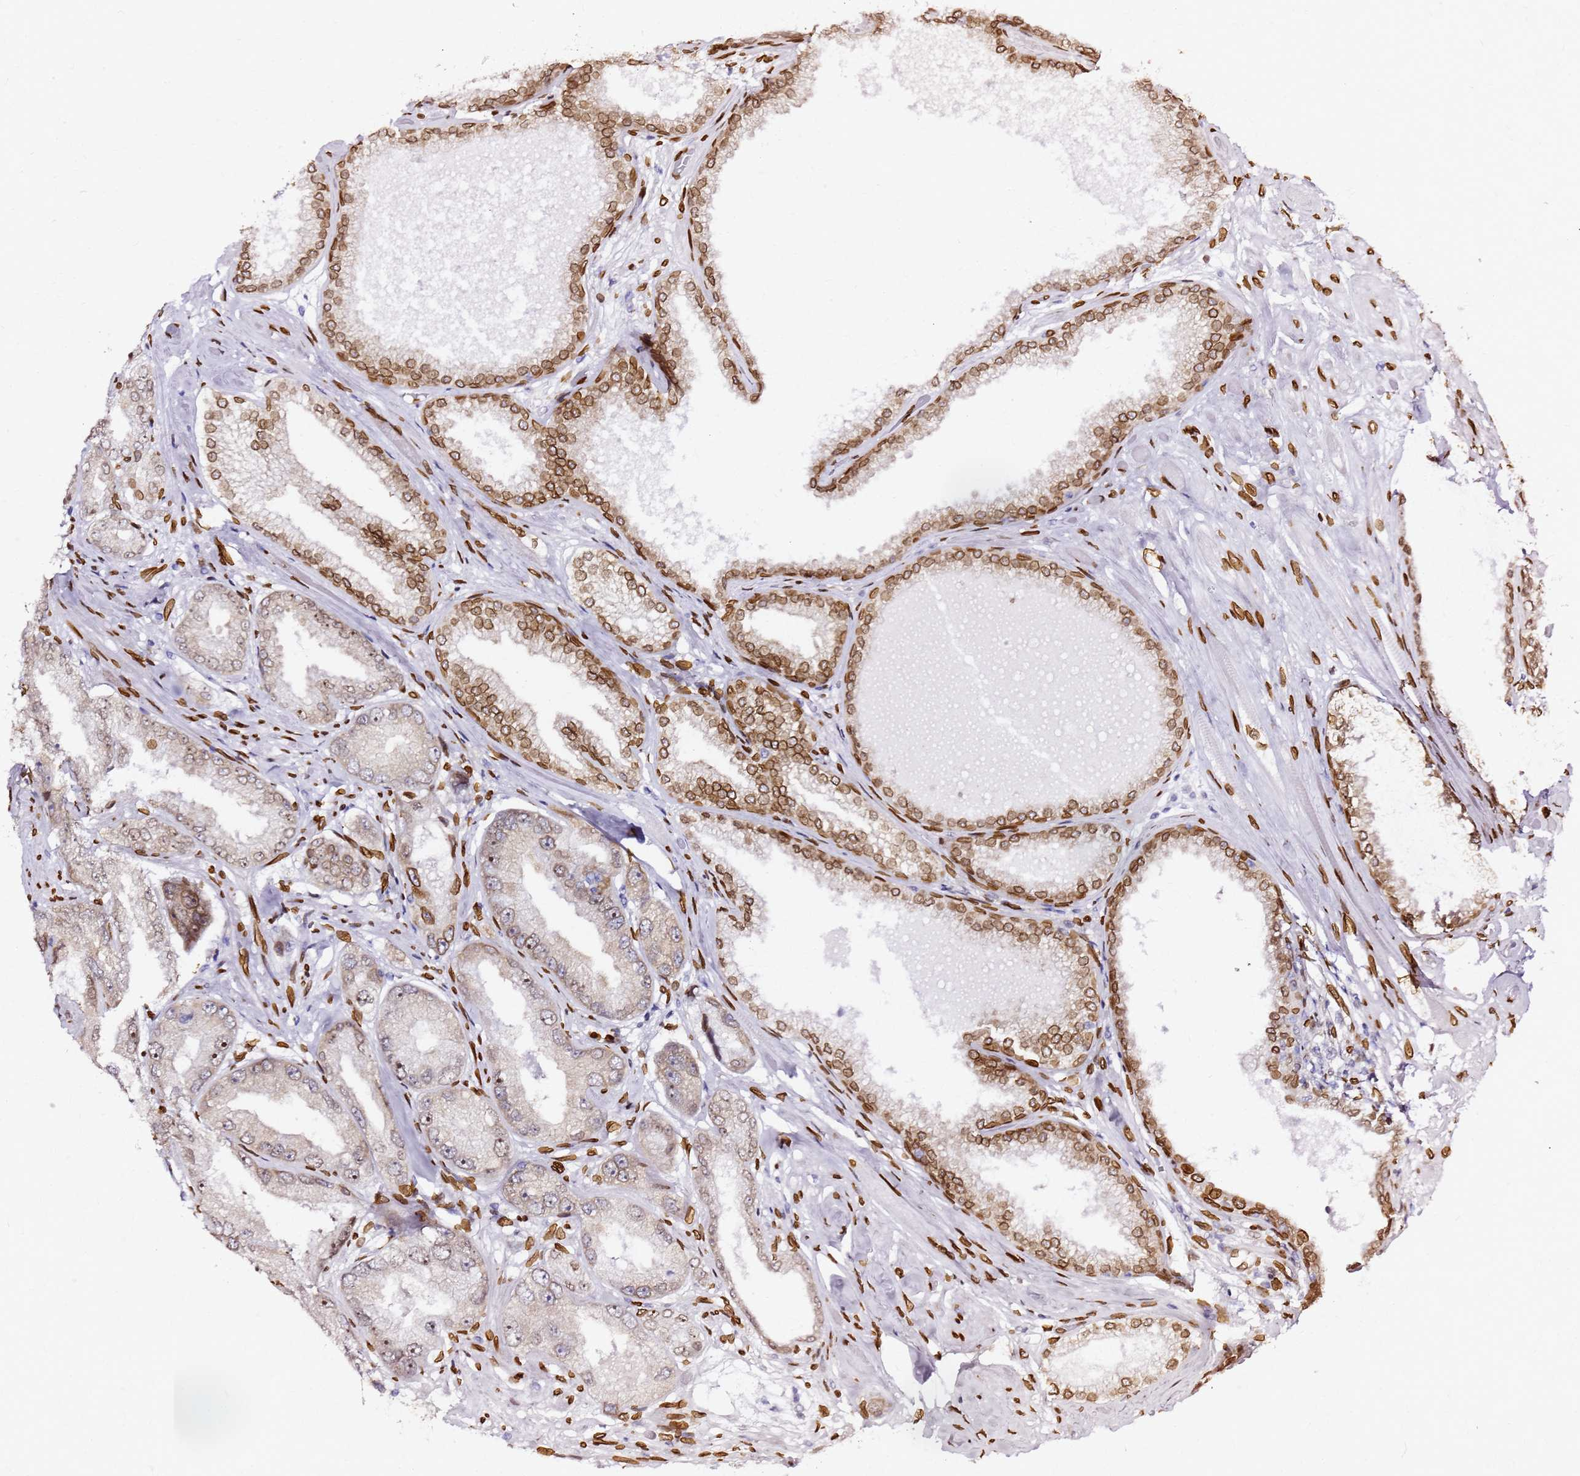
{"staining": {"intensity": "moderate", "quantity": "<25%", "location": "cytoplasmic/membranous,nuclear"}, "tissue": "prostate cancer", "cell_type": "Tumor cells", "image_type": "cancer", "snomed": [{"axis": "morphology", "description": "Adenocarcinoma, High grade"}, {"axis": "topography", "description": "Prostate"}], "caption": "DAB immunohistochemical staining of human prostate cancer demonstrates moderate cytoplasmic/membranous and nuclear protein staining in about <25% of tumor cells.", "gene": "C6orf141", "patient": {"sex": "male", "age": 71}}